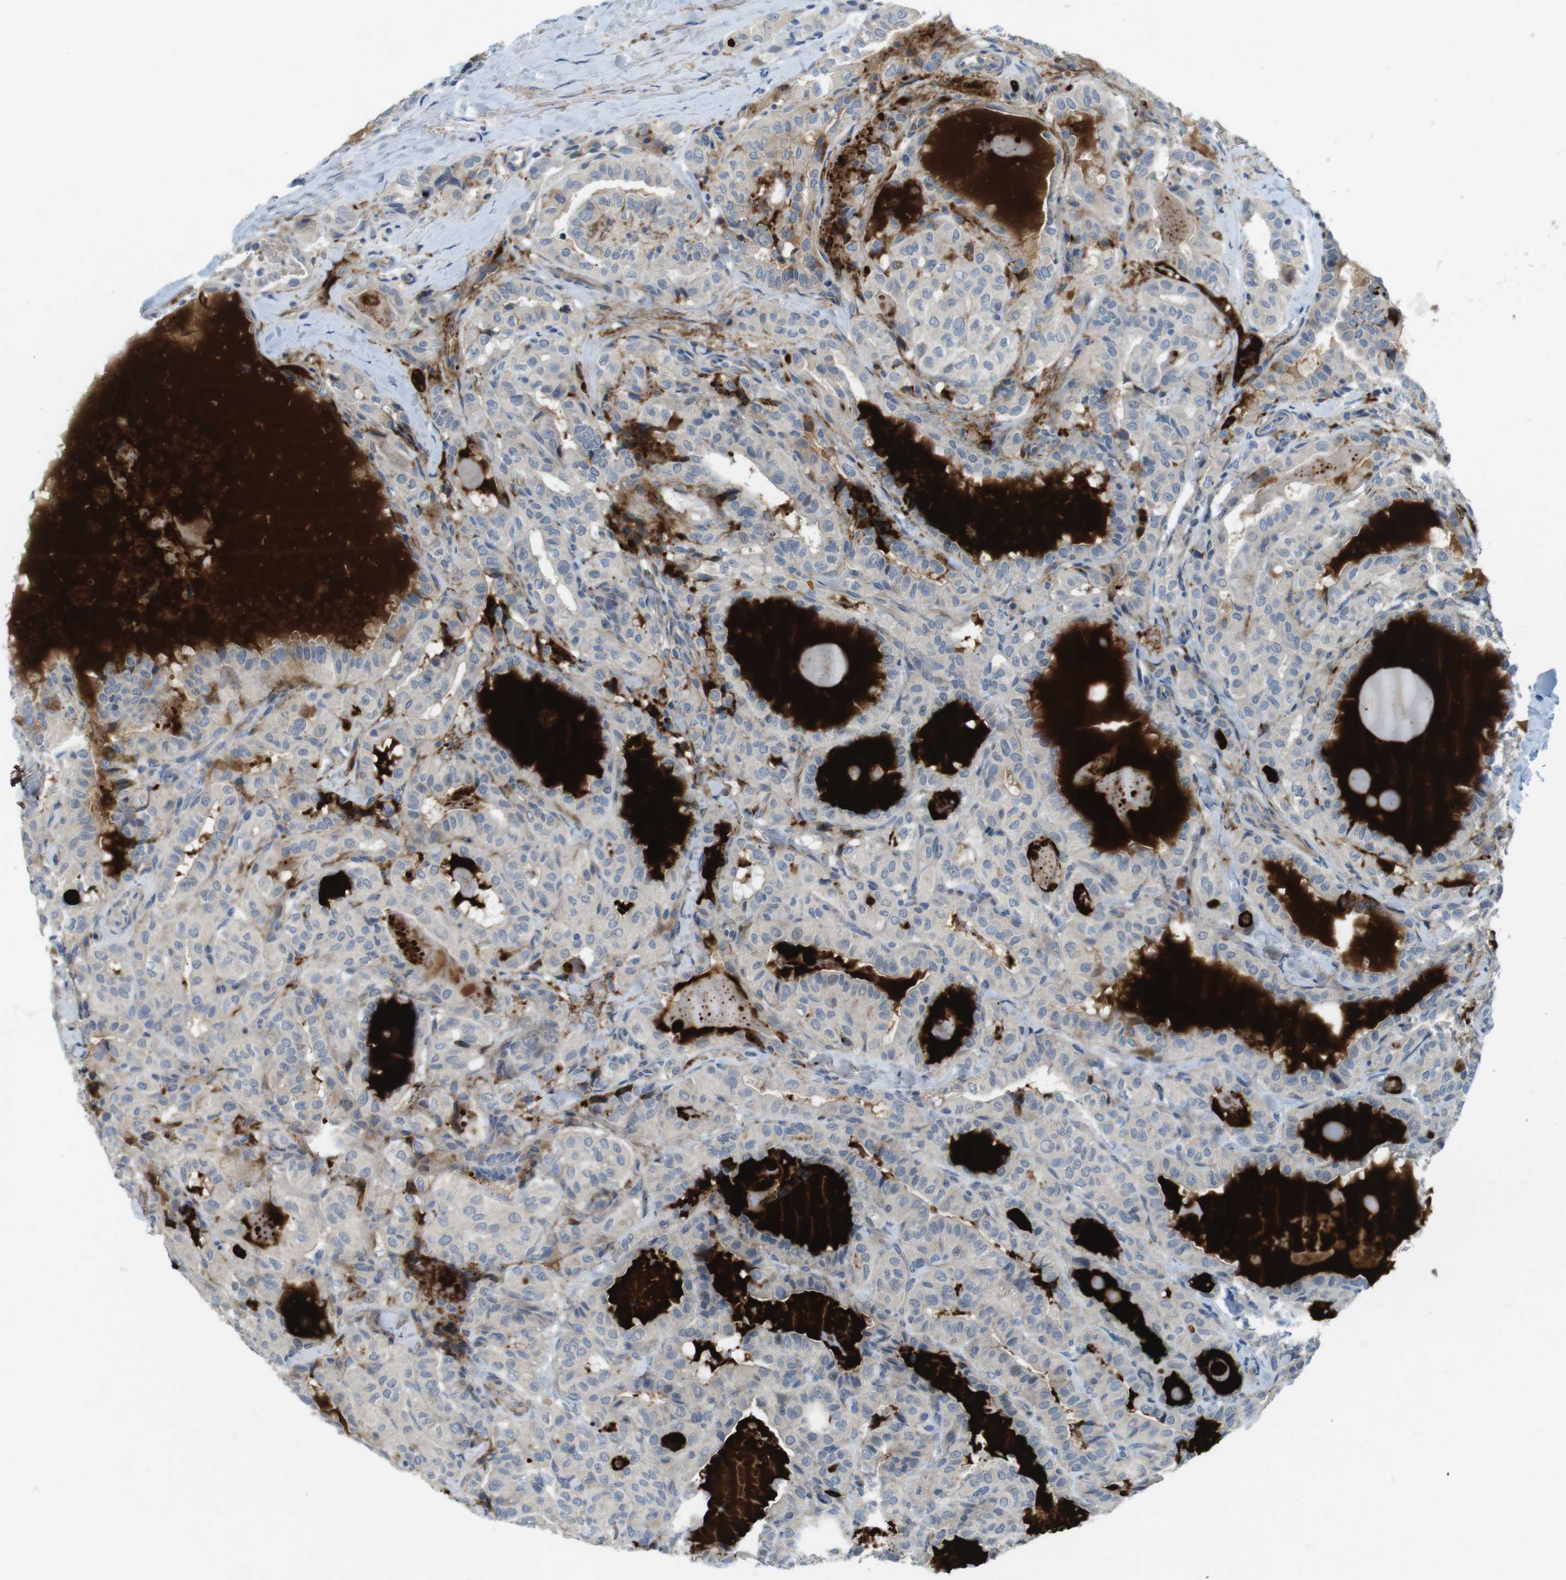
{"staining": {"intensity": "weak", "quantity": "25%-75%", "location": "cytoplasmic/membranous"}, "tissue": "thyroid cancer", "cell_type": "Tumor cells", "image_type": "cancer", "snomed": [{"axis": "morphology", "description": "Papillary adenocarcinoma, NOS"}, {"axis": "topography", "description": "Thyroid gland"}], "caption": "Human papillary adenocarcinoma (thyroid) stained with a brown dye reveals weak cytoplasmic/membranous positive expression in approximately 25%-75% of tumor cells.", "gene": "TYW1", "patient": {"sex": "male", "age": 77}}